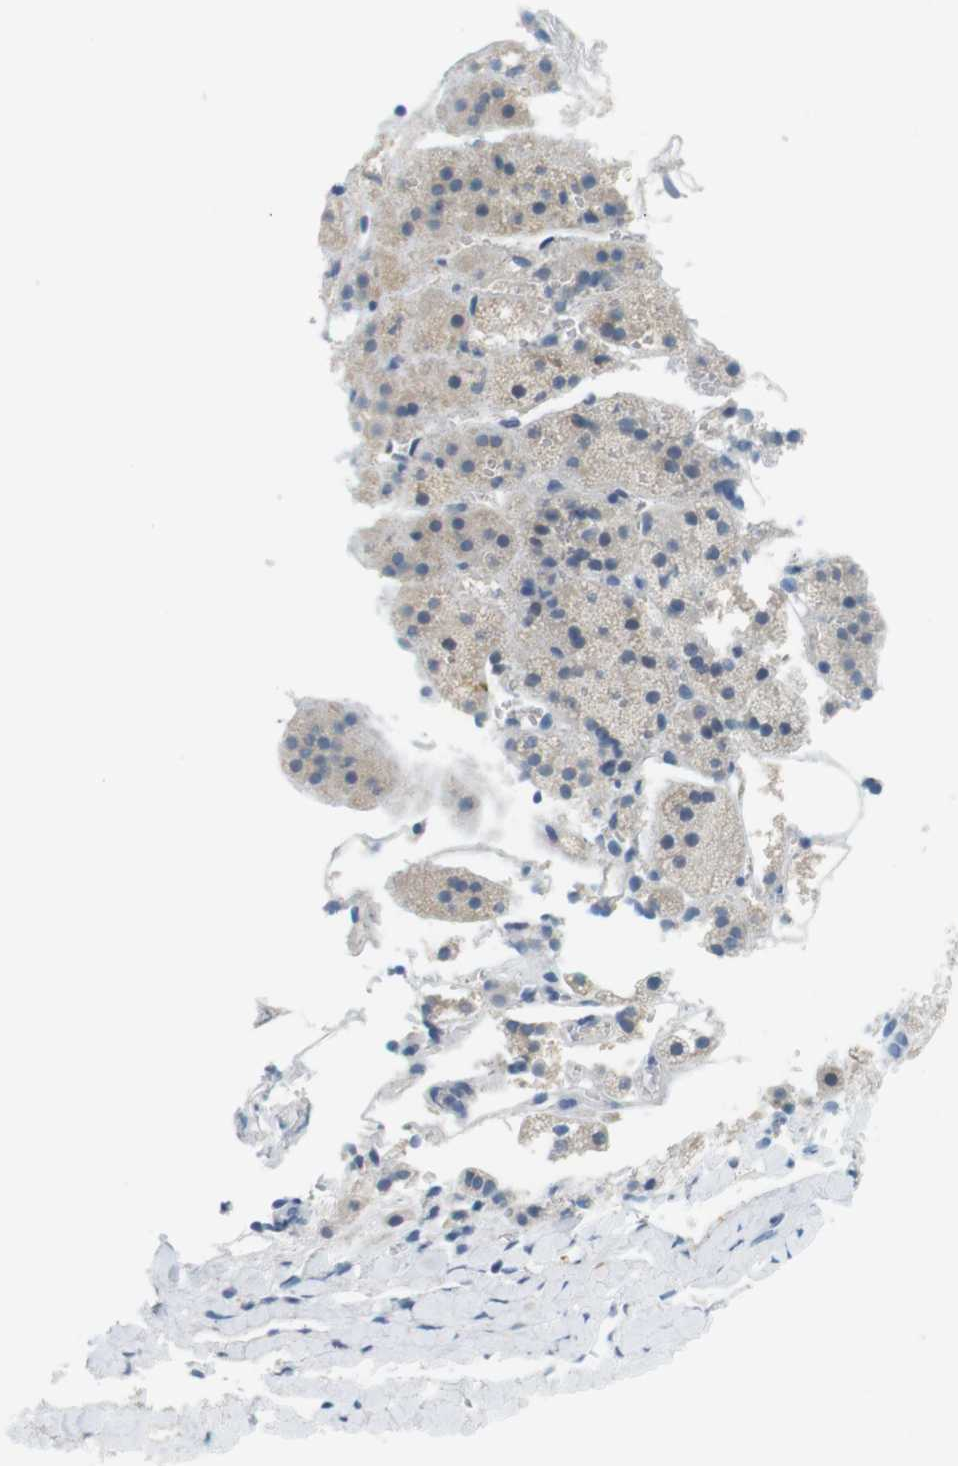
{"staining": {"intensity": "weak", "quantity": "25%-75%", "location": "cytoplasmic/membranous"}, "tissue": "adrenal gland", "cell_type": "Glandular cells", "image_type": "normal", "snomed": [{"axis": "morphology", "description": "Normal tissue, NOS"}, {"axis": "topography", "description": "Adrenal gland"}], "caption": "DAB (3,3'-diaminobenzidine) immunohistochemical staining of benign human adrenal gland reveals weak cytoplasmic/membranous protein staining in about 25%-75% of glandular cells.", "gene": "MUC5B", "patient": {"sex": "female", "age": 44}}